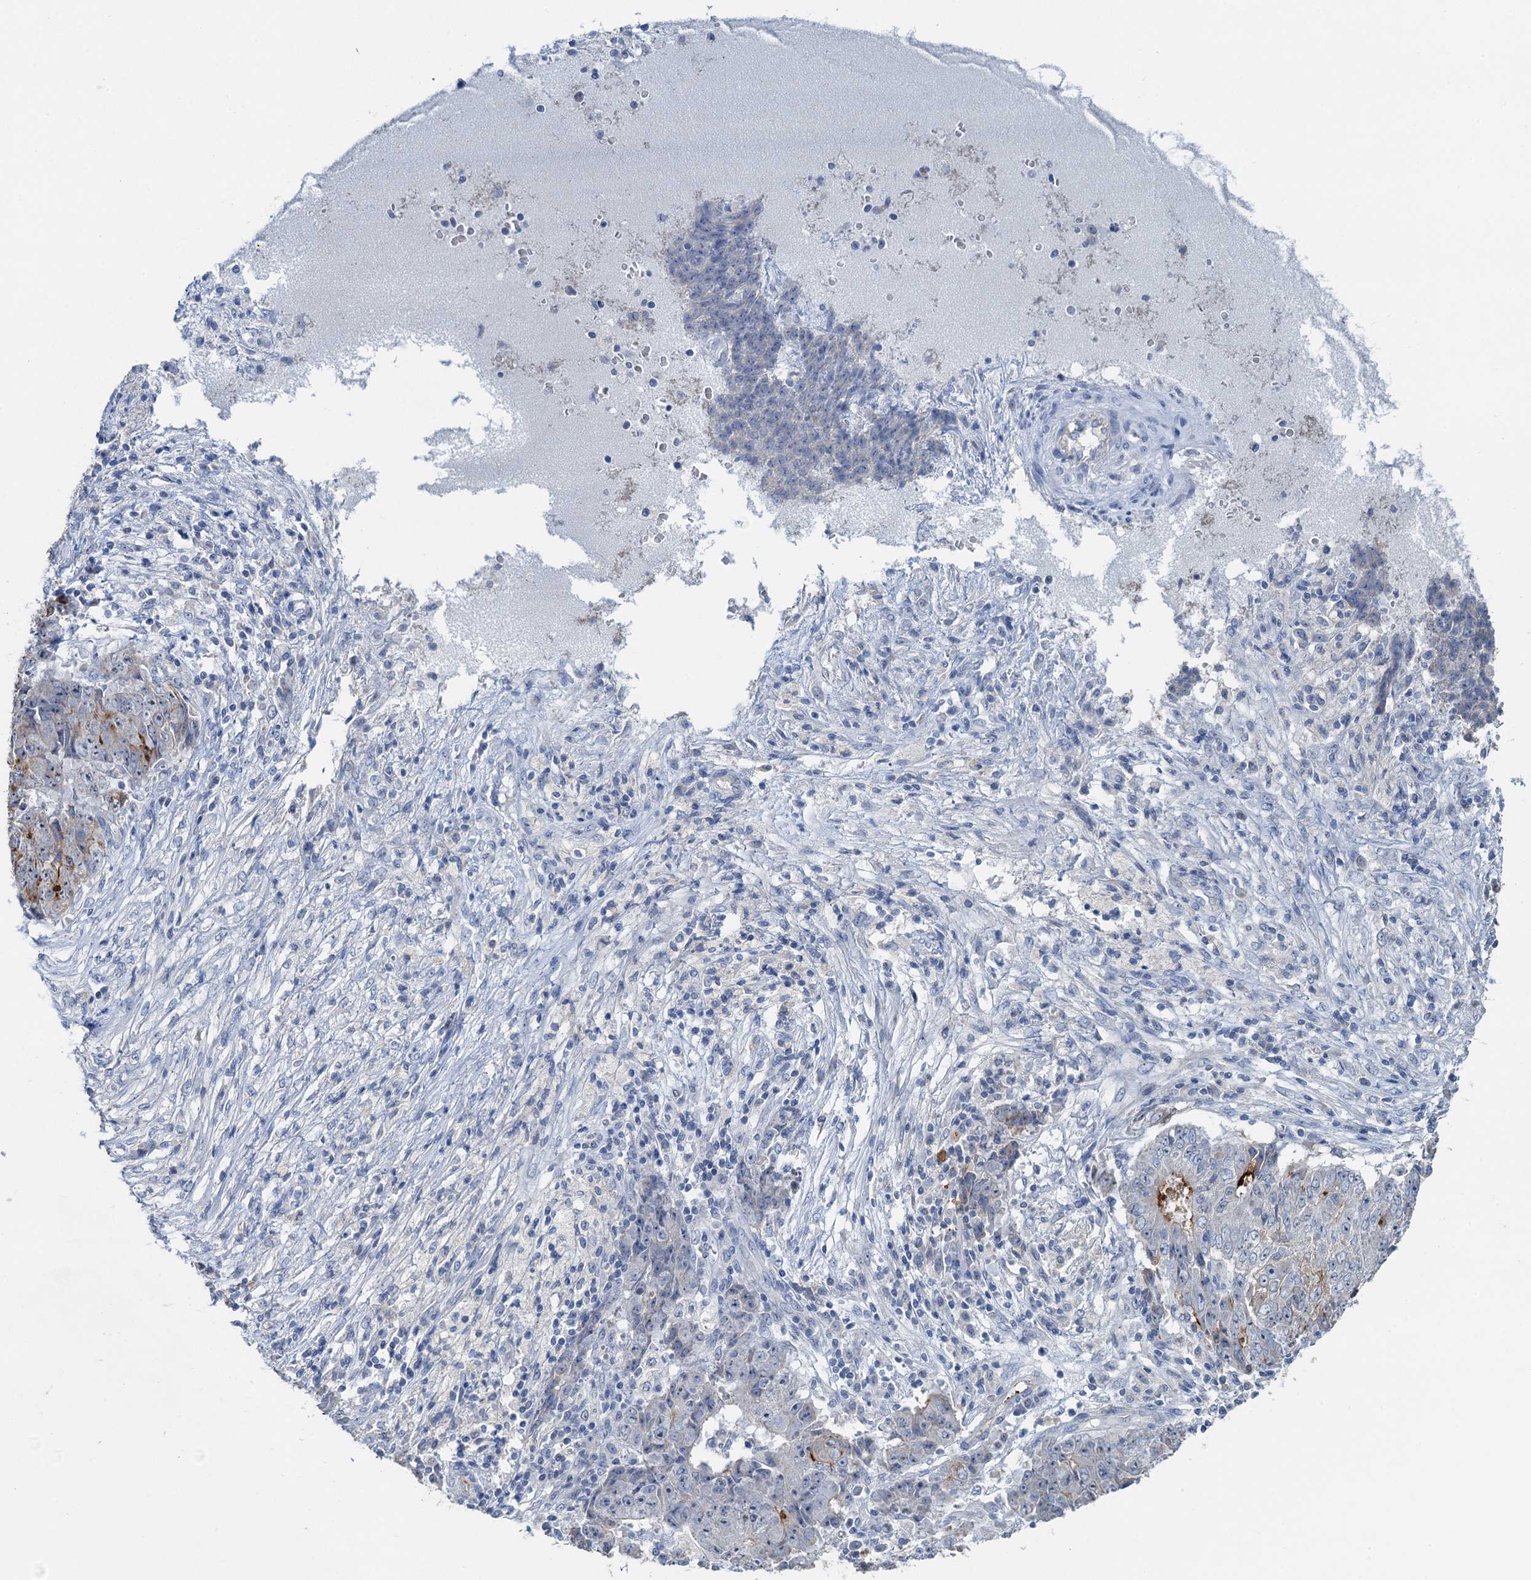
{"staining": {"intensity": "strong", "quantity": "<25%", "location": "cytoplasmic/membranous"}, "tissue": "ovarian cancer", "cell_type": "Tumor cells", "image_type": "cancer", "snomed": [{"axis": "morphology", "description": "Carcinoma, endometroid"}, {"axis": "topography", "description": "Ovary"}], "caption": "DAB (3,3'-diaminobenzidine) immunohistochemical staining of endometroid carcinoma (ovarian) shows strong cytoplasmic/membranous protein staining in about <25% of tumor cells.", "gene": "PLLP", "patient": {"sex": "female", "age": 42}}